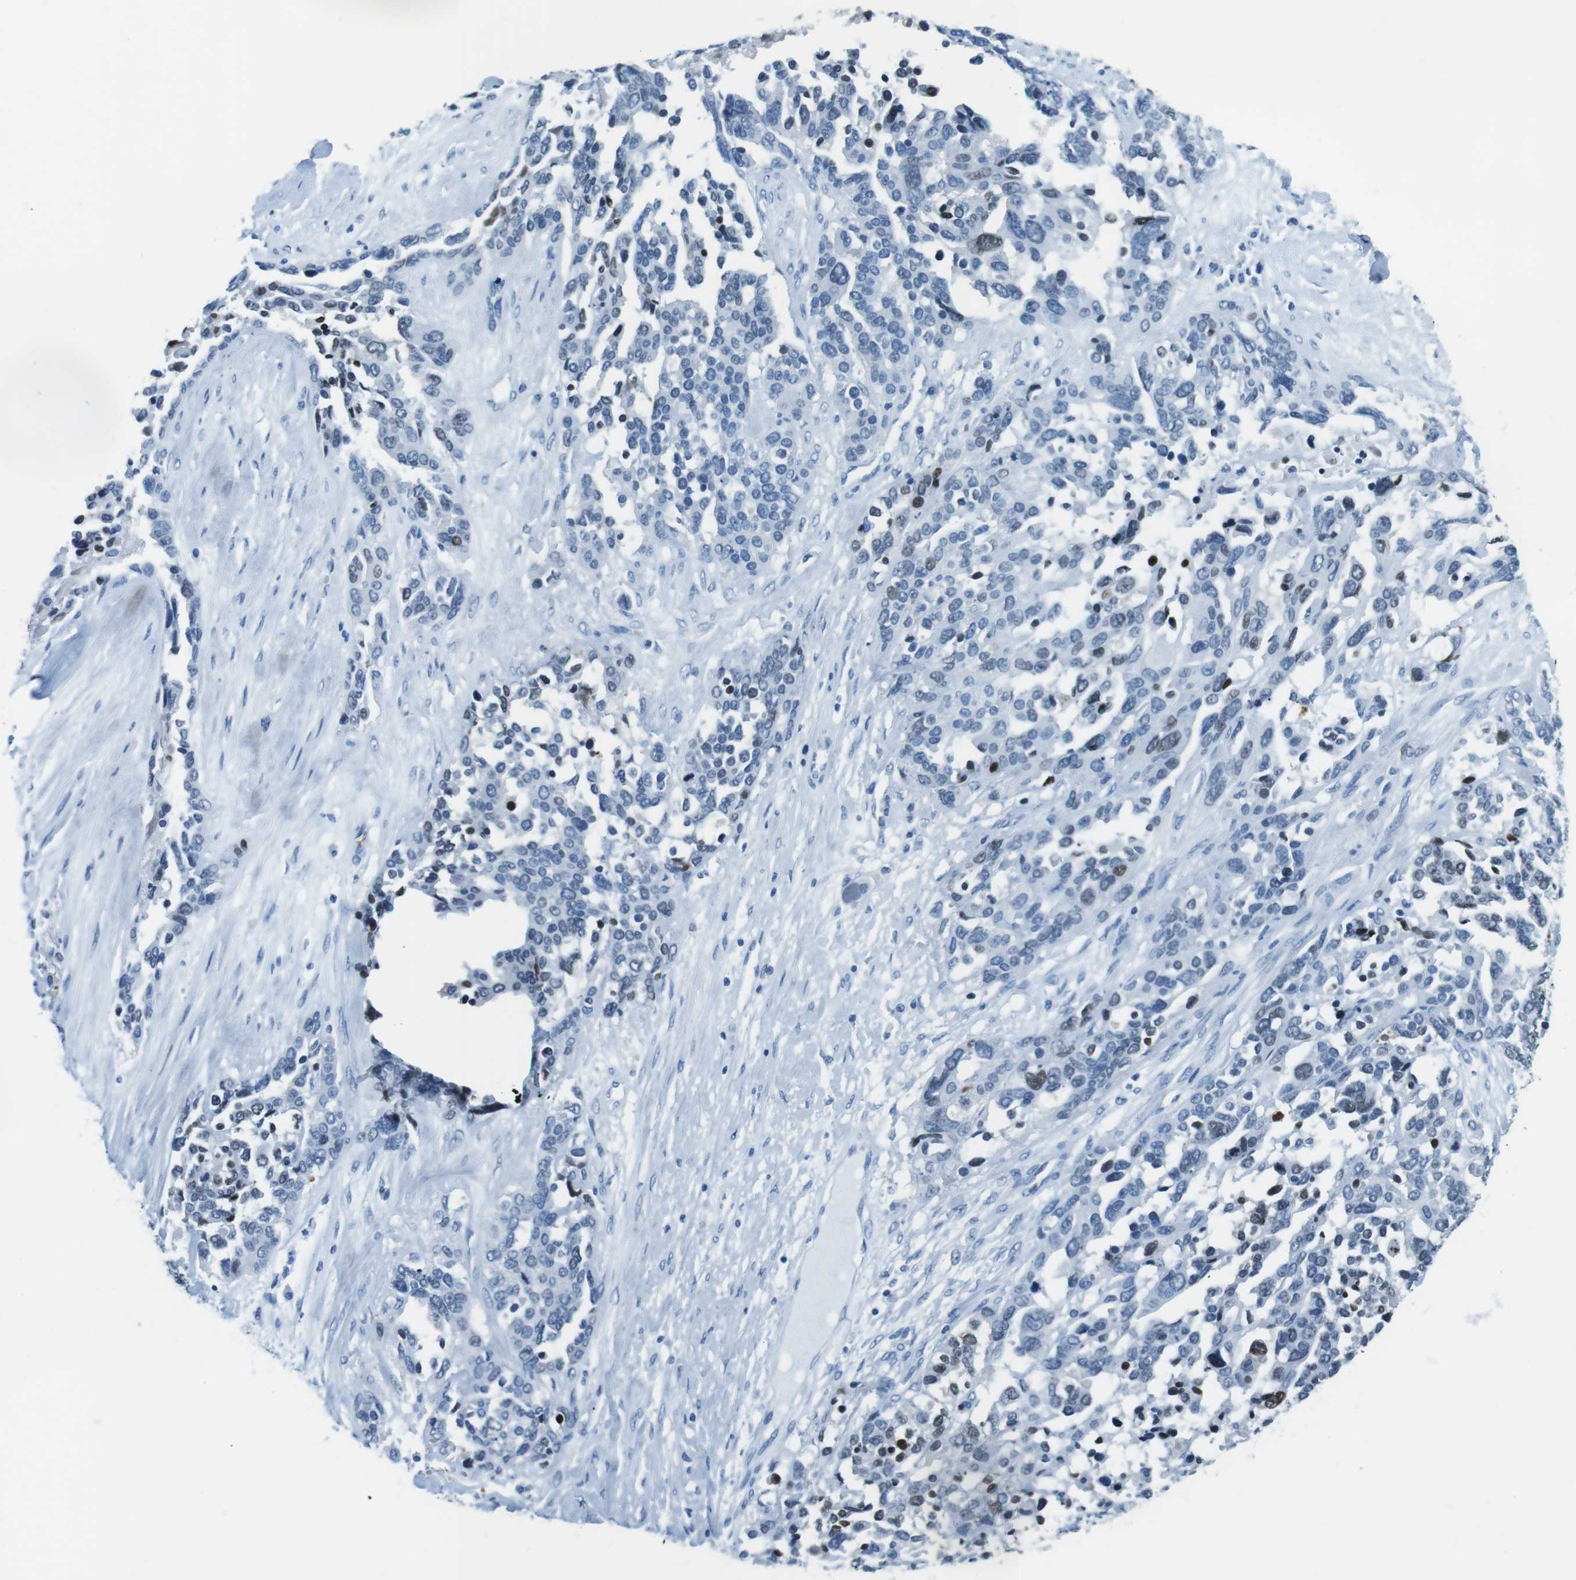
{"staining": {"intensity": "weak", "quantity": "<25%", "location": "nuclear"}, "tissue": "ovarian cancer", "cell_type": "Tumor cells", "image_type": "cancer", "snomed": [{"axis": "morphology", "description": "Cystadenocarcinoma, serous, NOS"}, {"axis": "topography", "description": "Ovary"}], "caption": "An image of ovarian cancer stained for a protein shows no brown staining in tumor cells.", "gene": "TFAP2C", "patient": {"sex": "female", "age": 44}}